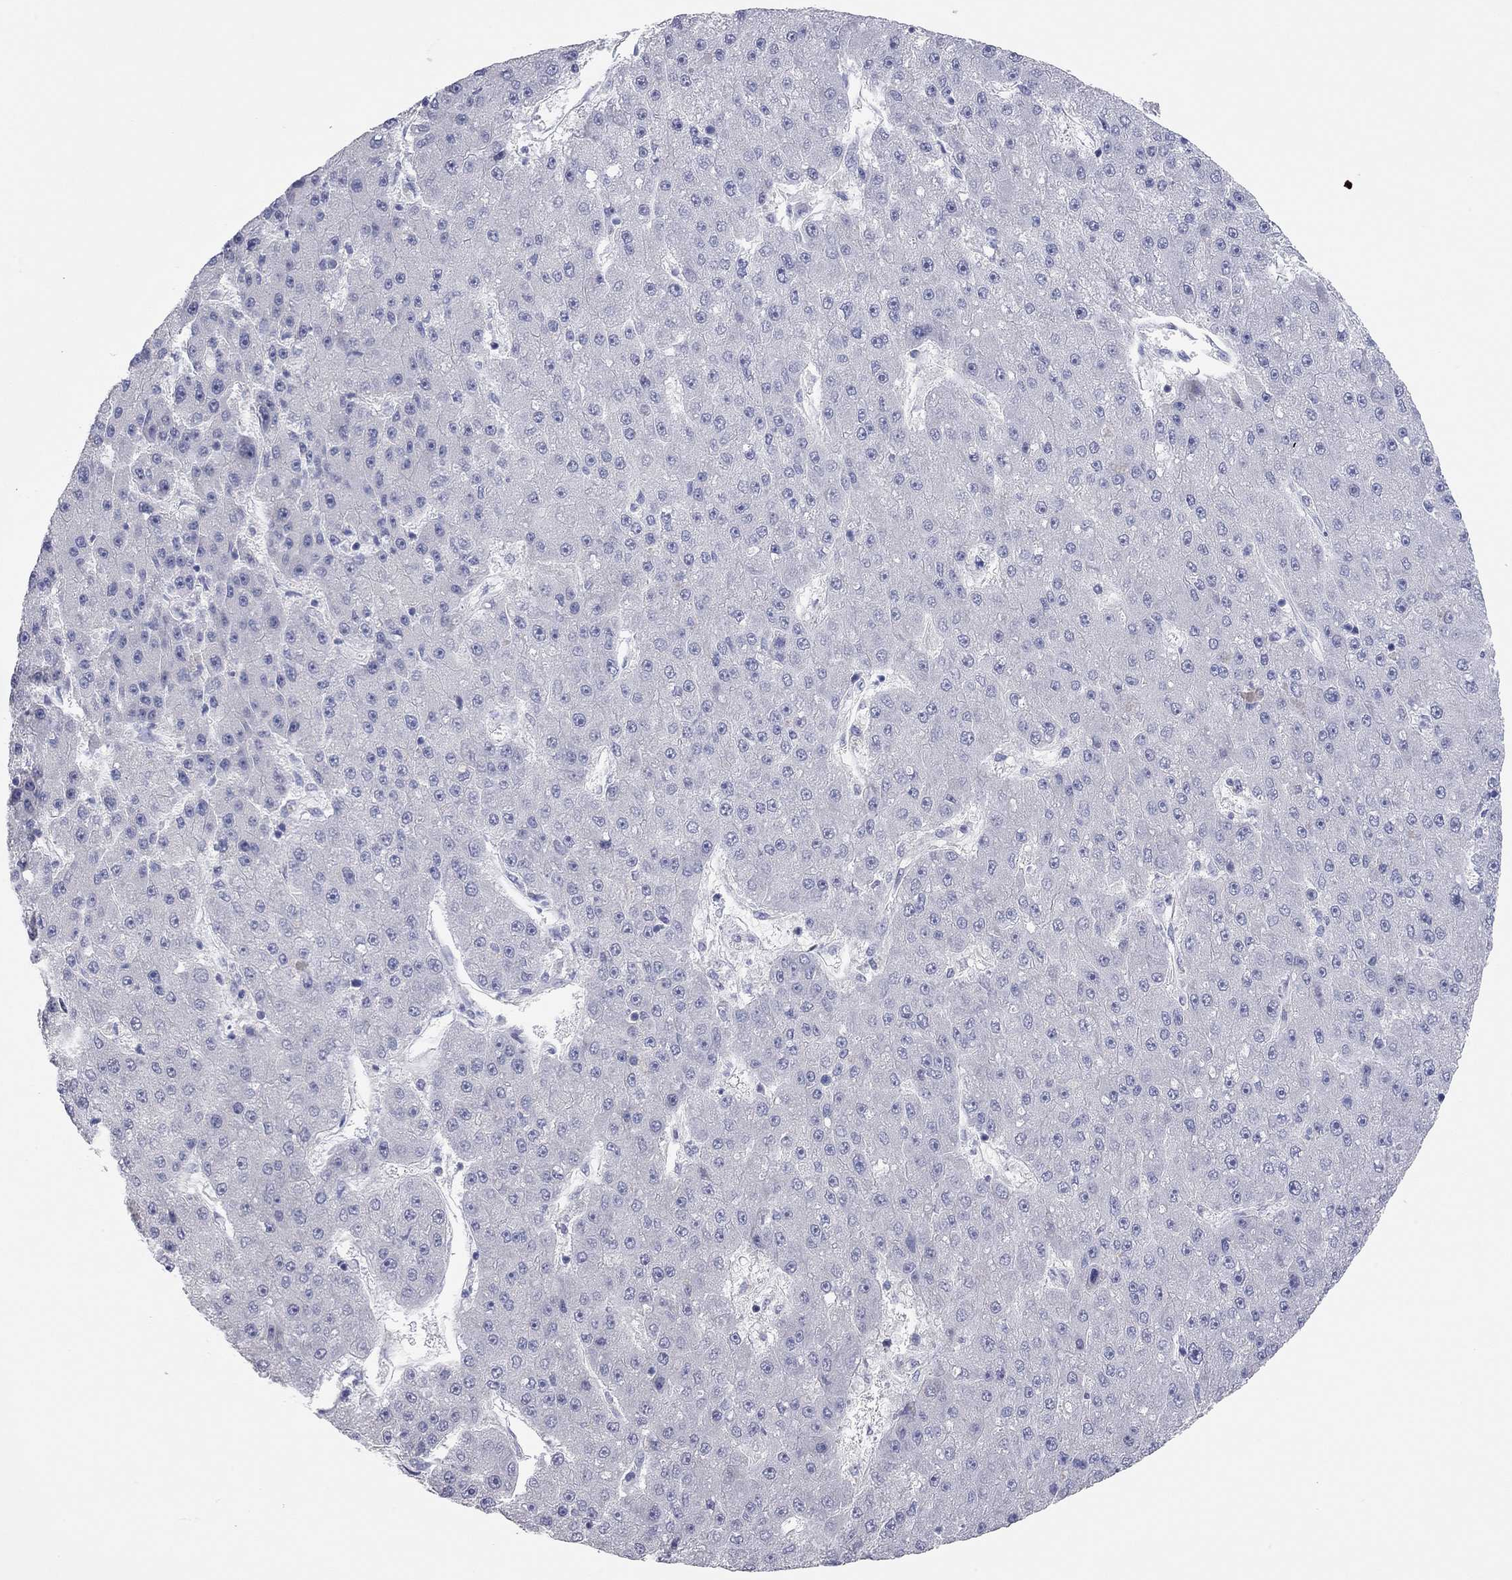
{"staining": {"intensity": "negative", "quantity": "none", "location": "none"}, "tissue": "liver cancer", "cell_type": "Tumor cells", "image_type": "cancer", "snomed": [{"axis": "morphology", "description": "Carcinoma, Hepatocellular, NOS"}, {"axis": "topography", "description": "Liver"}], "caption": "Immunohistochemistry of human liver cancer reveals no expression in tumor cells.", "gene": "KCNB1", "patient": {"sex": "male", "age": 67}}